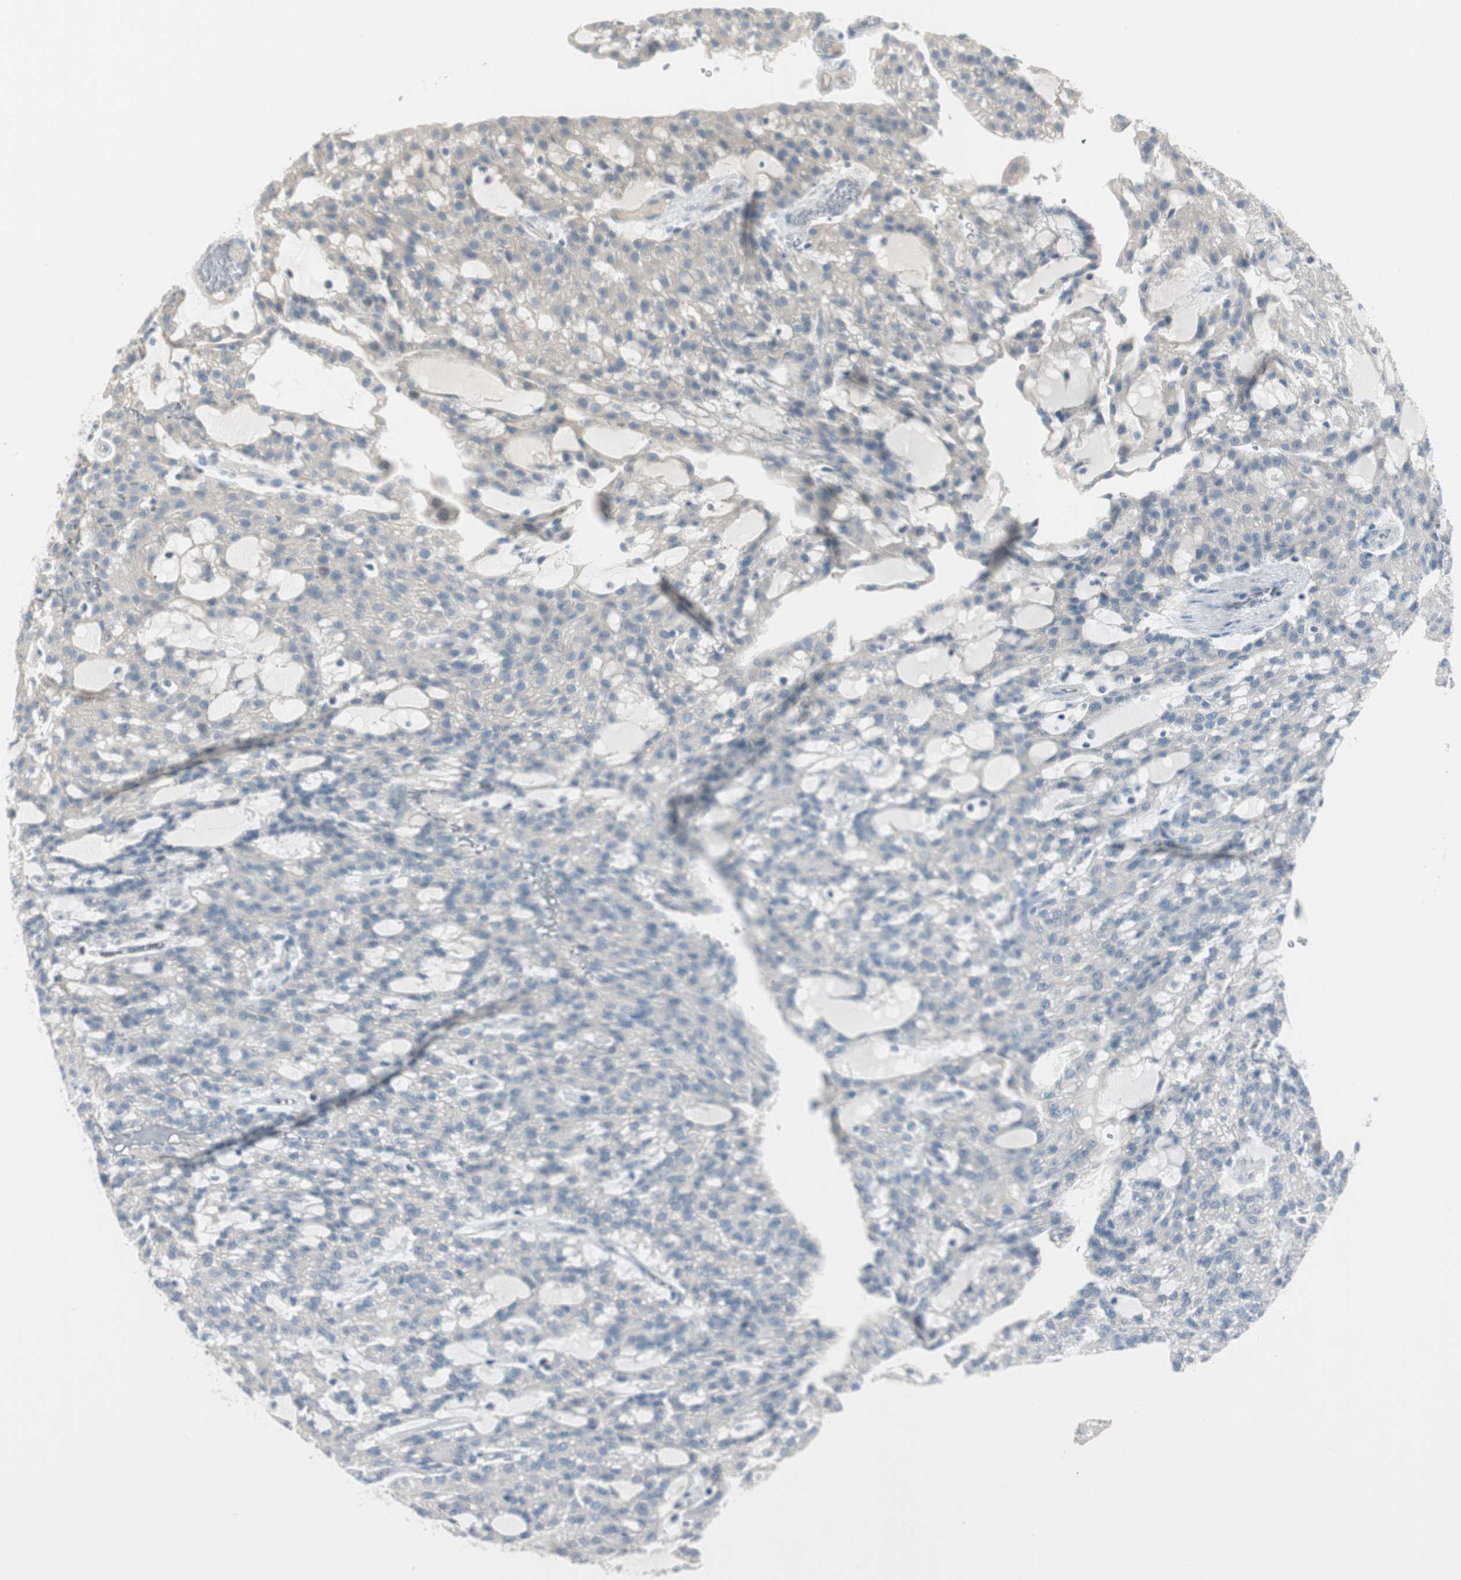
{"staining": {"intensity": "negative", "quantity": "none", "location": "none"}, "tissue": "renal cancer", "cell_type": "Tumor cells", "image_type": "cancer", "snomed": [{"axis": "morphology", "description": "Adenocarcinoma, NOS"}, {"axis": "topography", "description": "Kidney"}], "caption": "High power microscopy micrograph of an immunohistochemistry (IHC) image of adenocarcinoma (renal), revealing no significant positivity in tumor cells. (DAB (3,3'-diaminobenzidine) immunohistochemistry (IHC) with hematoxylin counter stain).", "gene": "SPINK4", "patient": {"sex": "male", "age": 63}}